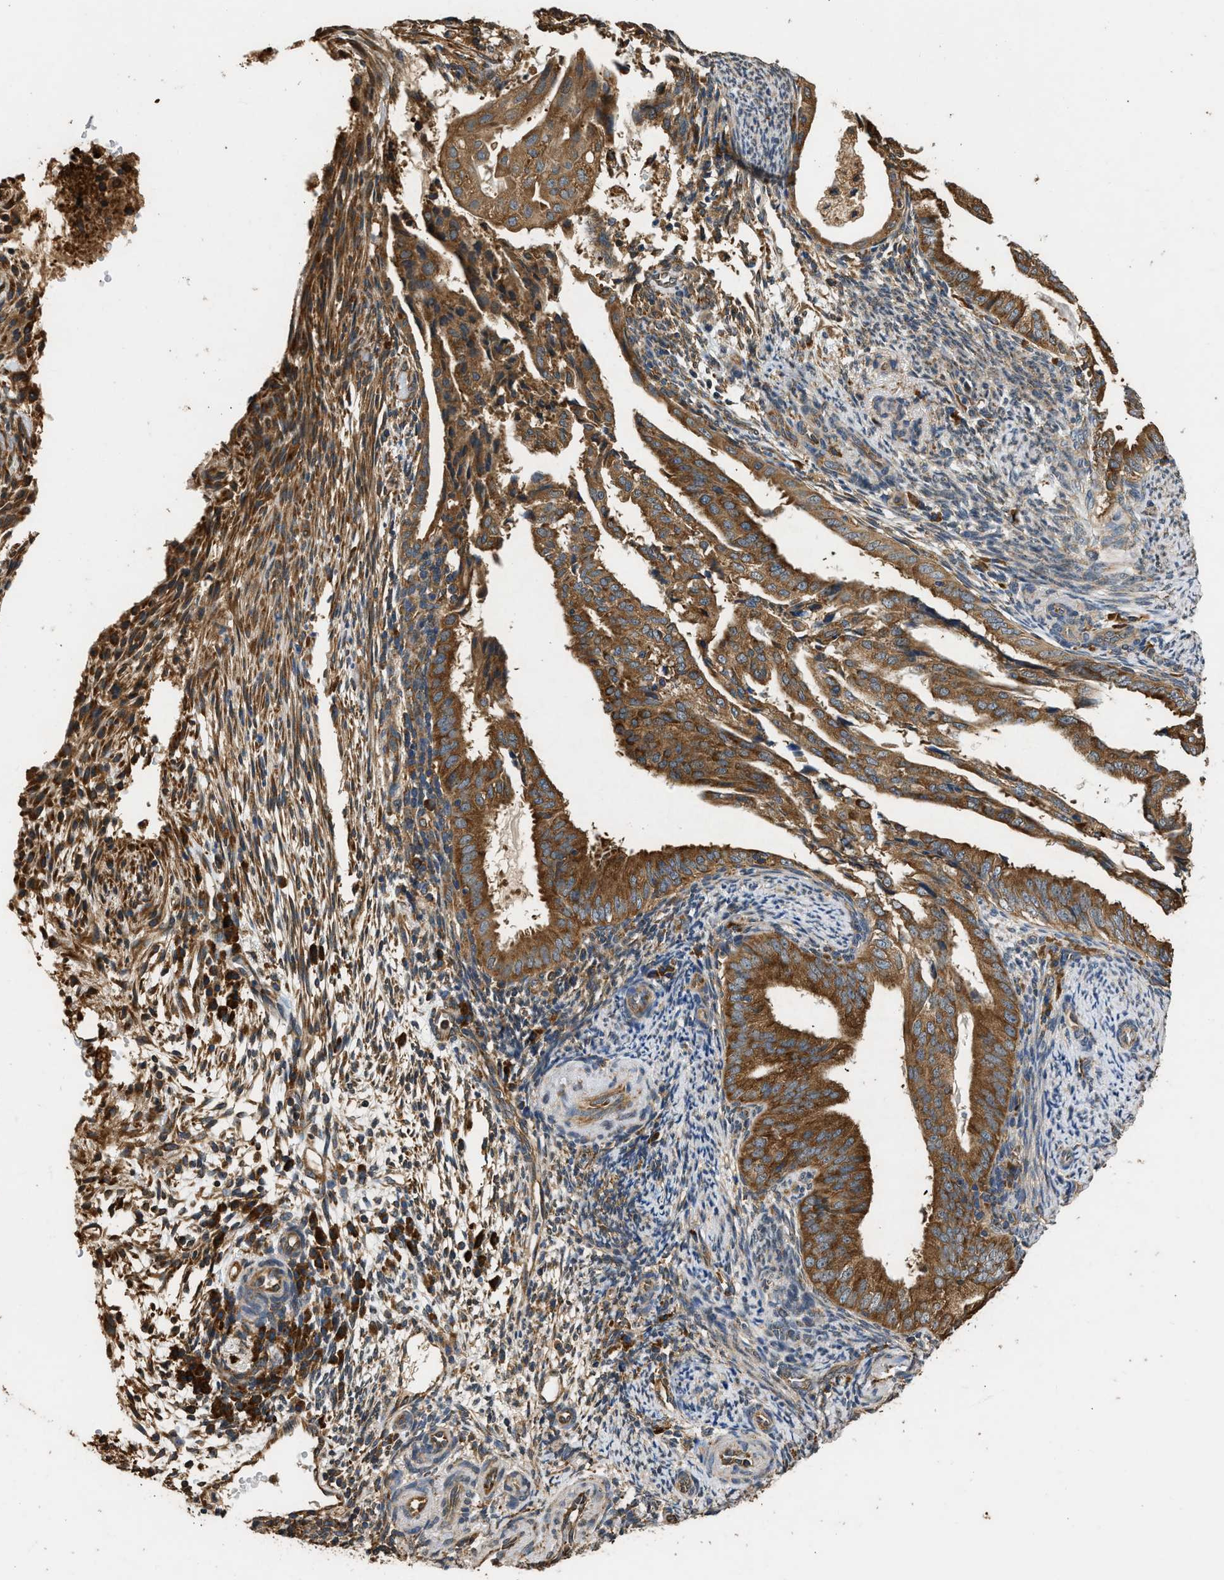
{"staining": {"intensity": "strong", "quantity": ">75%", "location": "cytoplasmic/membranous"}, "tissue": "endometrial cancer", "cell_type": "Tumor cells", "image_type": "cancer", "snomed": [{"axis": "morphology", "description": "Adenocarcinoma, NOS"}, {"axis": "topography", "description": "Endometrium"}], "caption": "Immunohistochemical staining of human endometrial cancer (adenocarcinoma) displays high levels of strong cytoplasmic/membranous protein positivity in approximately >75% of tumor cells. The protein of interest is shown in brown color, while the nuclei are stained blue.", "gene": "SLC36A4", "patient": {"sex": "female", "age": 58}}